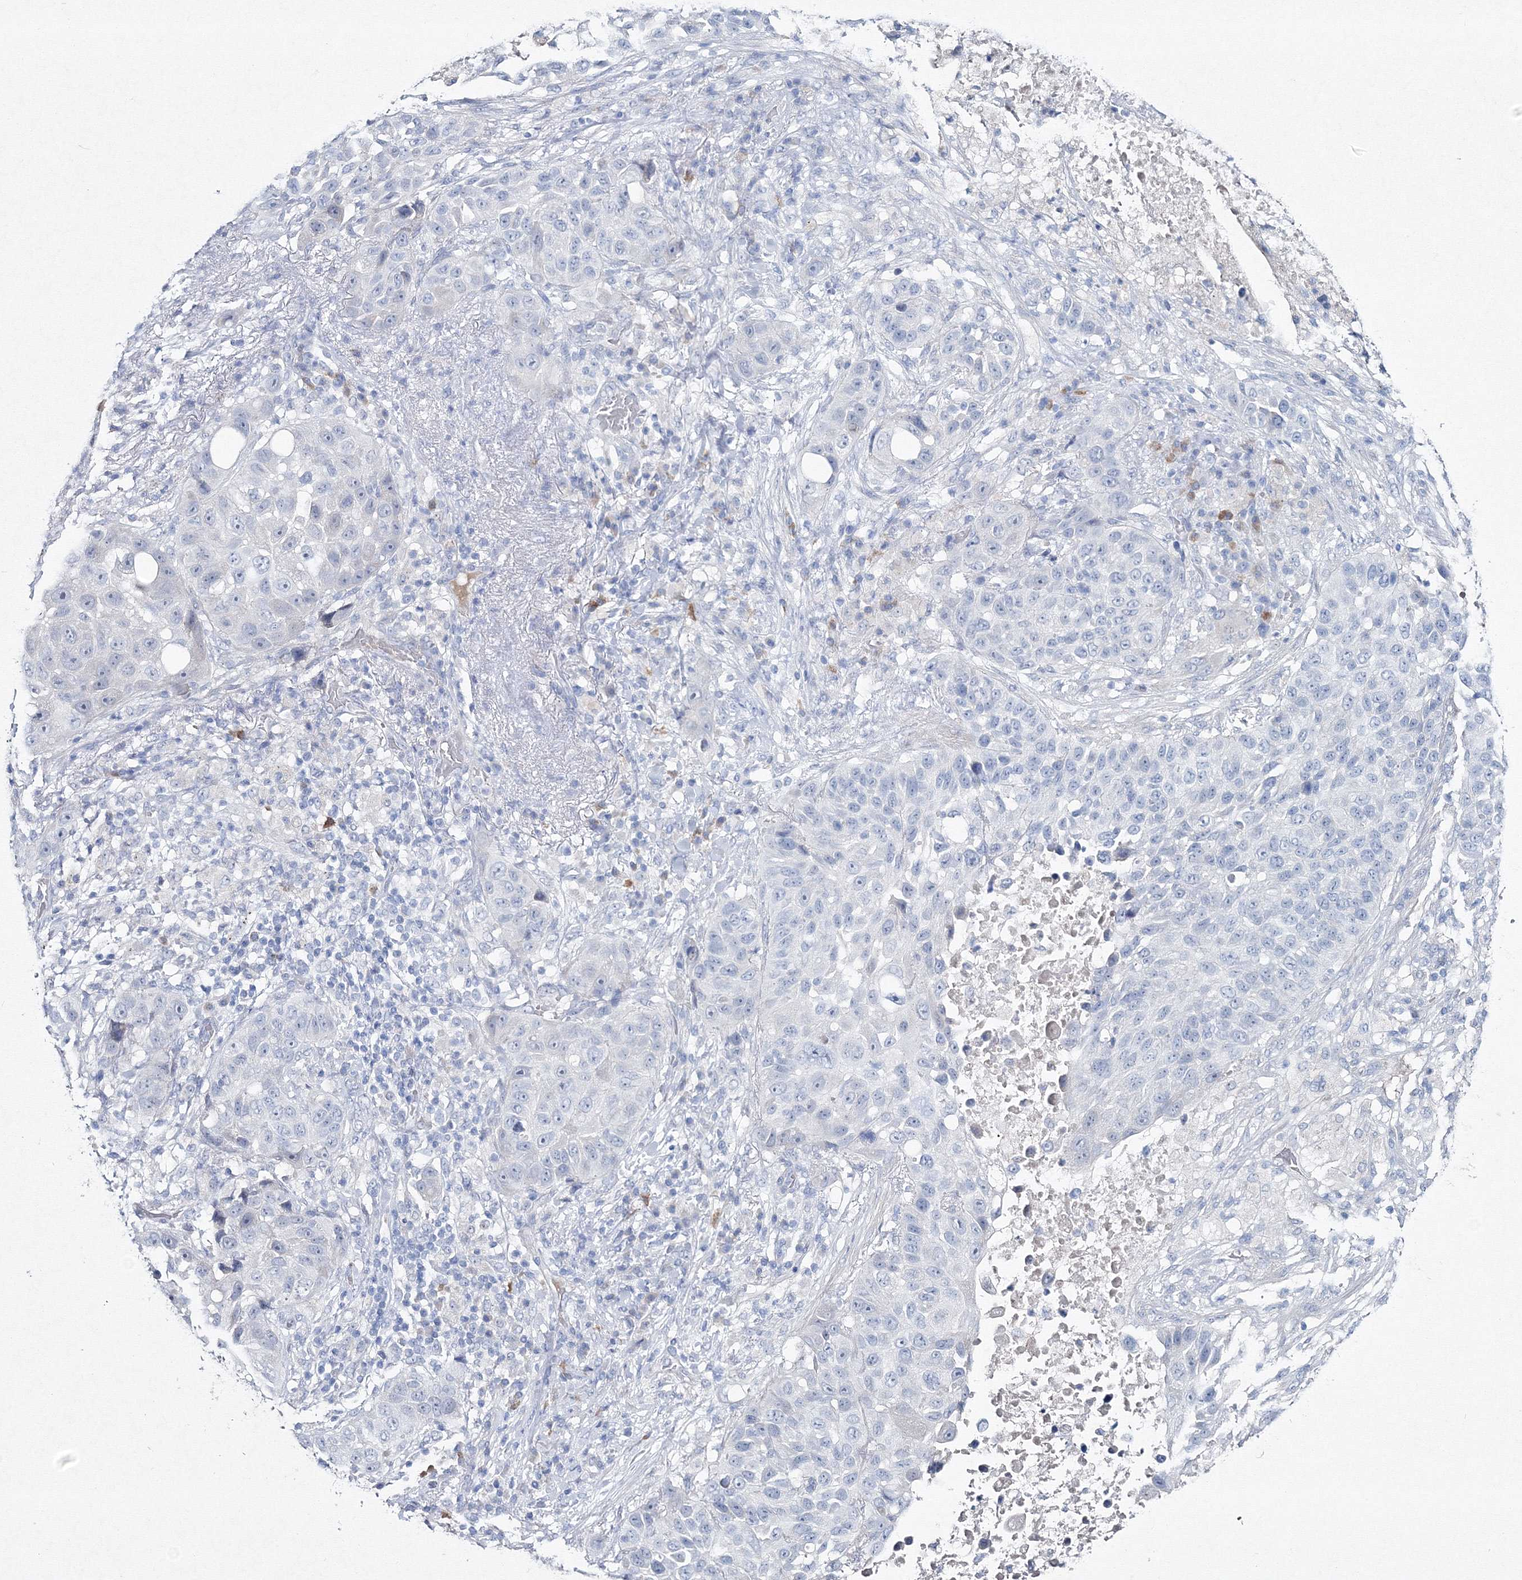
{"staining": {"intensity": "negative", "quantity": "none", "location": "none"}, "tissue": "lung cancer", "cell_type": "Tumor cells", "image_type": "cancer", "snomed": [{"axis": "morphology", "description": "Squamous cell carcinoma, NOS"}, {"axis": "topography", "description": "Lung"}], "caption": "Tumor cells are negative for protein expression in human squamous cell carcinoma (lung).", "gene": "GCKR", "patient": {"sex": "male", "age": 57}}